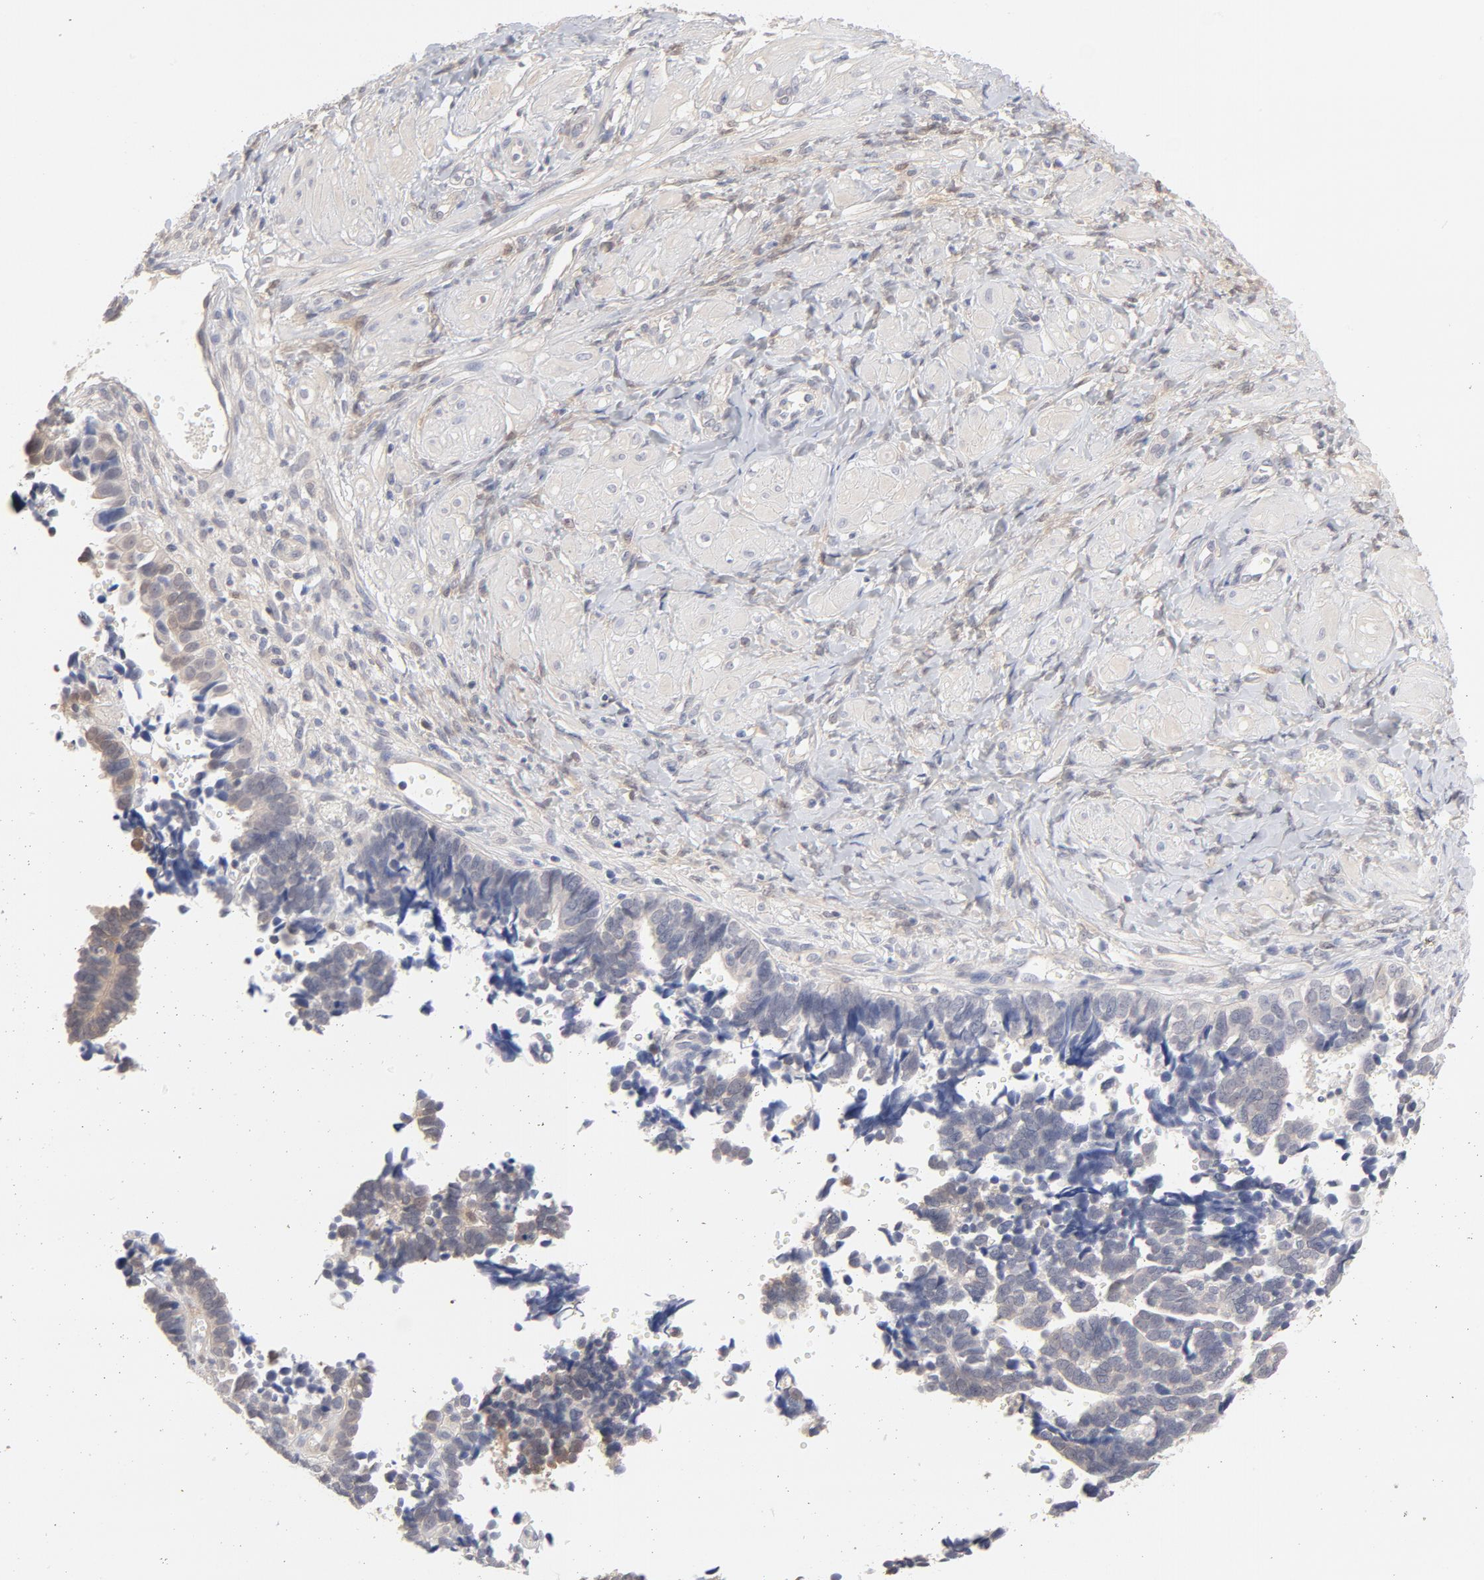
{"staining": {"intensity": "weak", "quantity": "<25%", "location": "cytoplasmic/membranous"}, "tissue": "ovarian cancer", "cell_type": "Tumor cells", "image_type": "cancer", "snomed": [{"axis": "morphology", "description": "Cystadenocarcinoma, serous, NOS"}, {"axis": "topography", "description": "Ovary"}], "caption": "The micrograph exhibits no significant expression in tumor cells of serous cystadenocarcinoma (ovarian).", "gene": "MIF", "patient": {"sex": "female", "age": 77}}